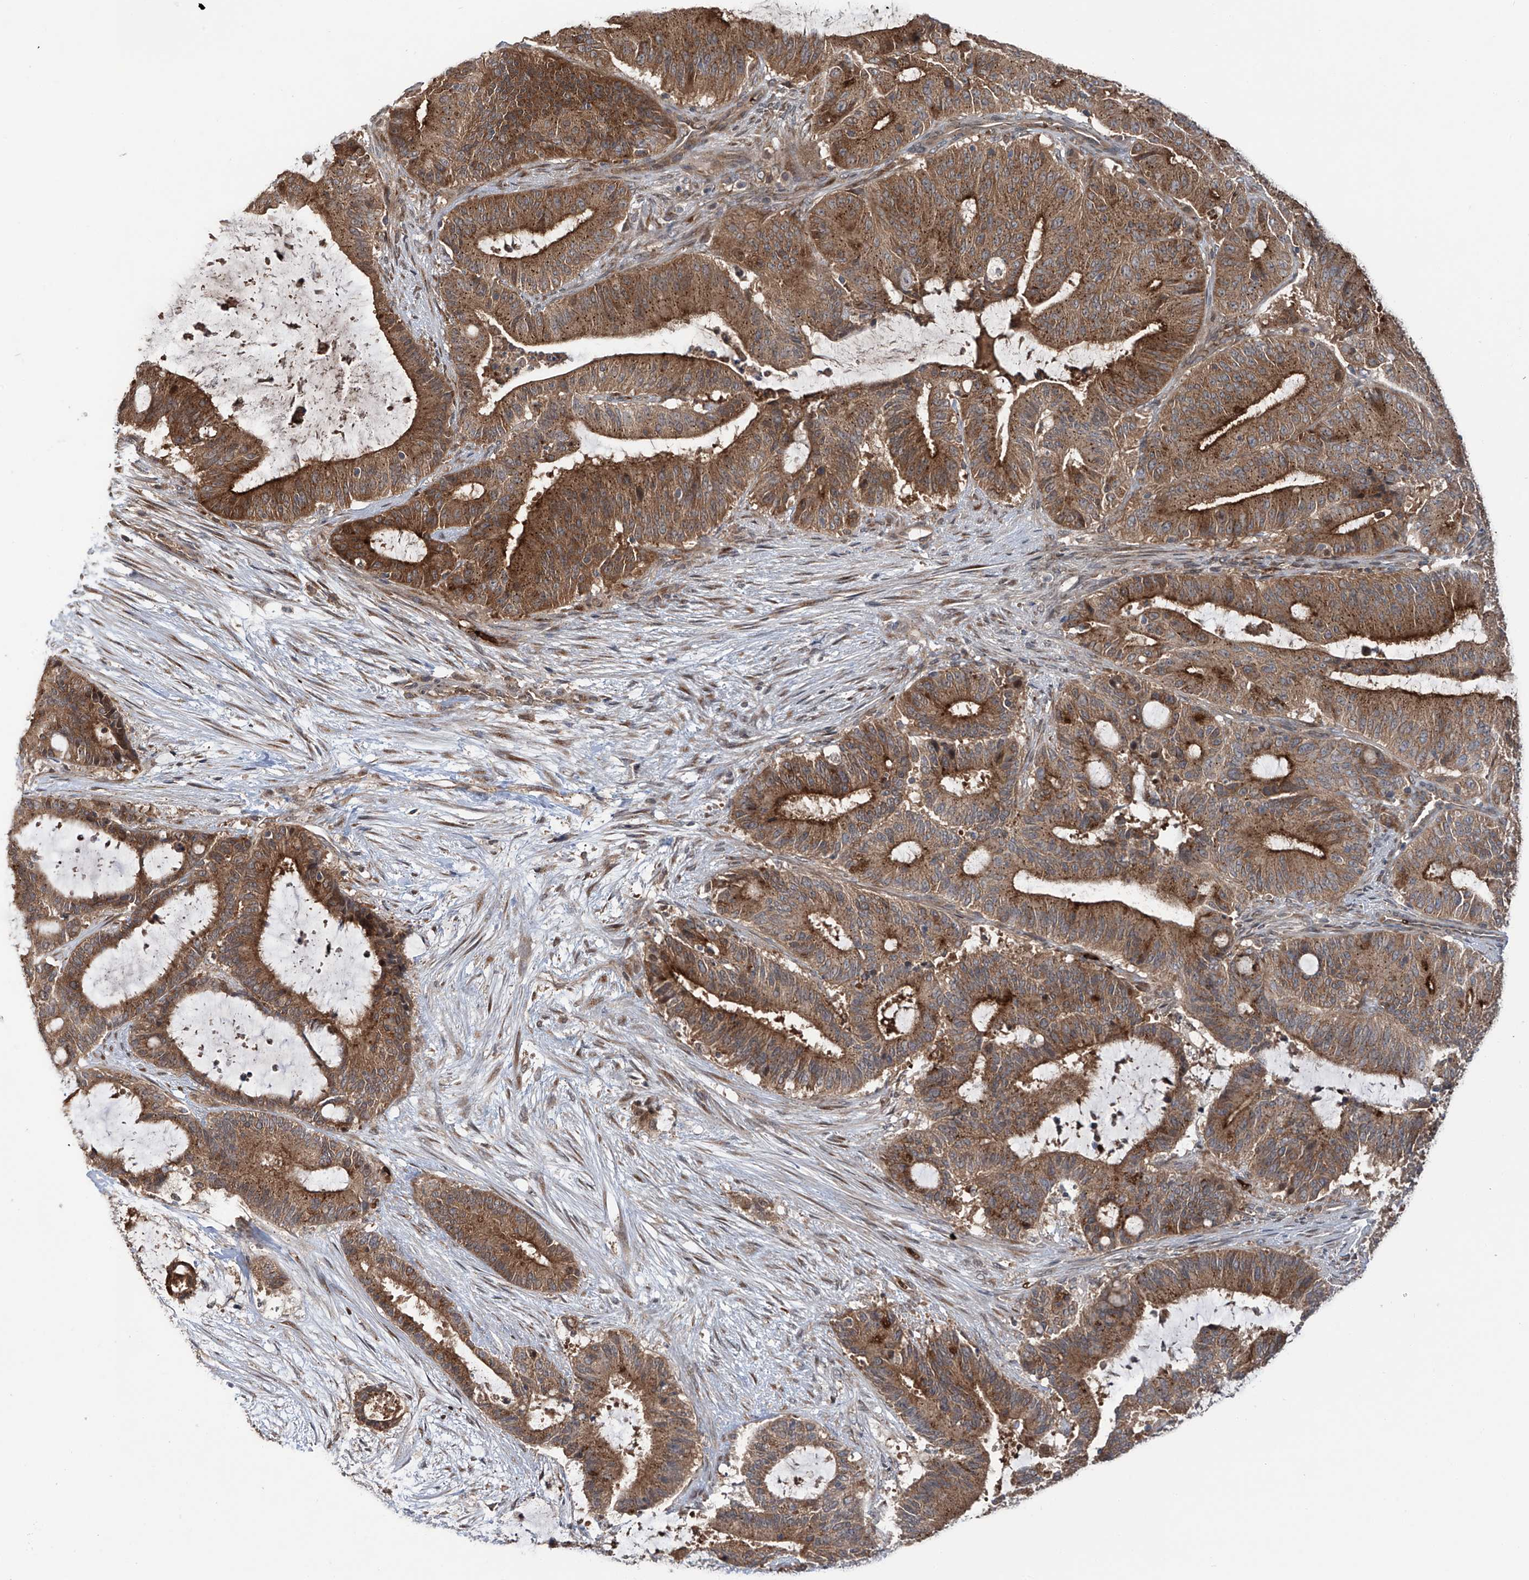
{"staining": {"intensity": "moderate", "quantity": ">75%", "location": "cytoplasmic/membranous"}, "tissue": "liver cancer", "cell_type": "Tumor cells", "image_type": "cancer", "snomed": [{"axis": "morphology", "description": "Normal tissue, NOS"}, {"axis": "morphology", "description": "Cholangiocarcinoma"}, {"axis": "topography", "description": "Liver"}, {"axis": "topography", "description": "Peripheral nerve tissue"}], "caption": "IHC histopathology image of neoplastic tissue: human liver cancer (cholangiocarcinoma) stained using immunohistochemistry (IHC) reveals medium levels of moderate protein expression localized specifically in the cytoplasmic/membranous of tumor cells, appearing as a cytoplasmic/membranous brown color.", "gene": "ZDHHC9", "patient": {"sex": "female", "age": 73}}